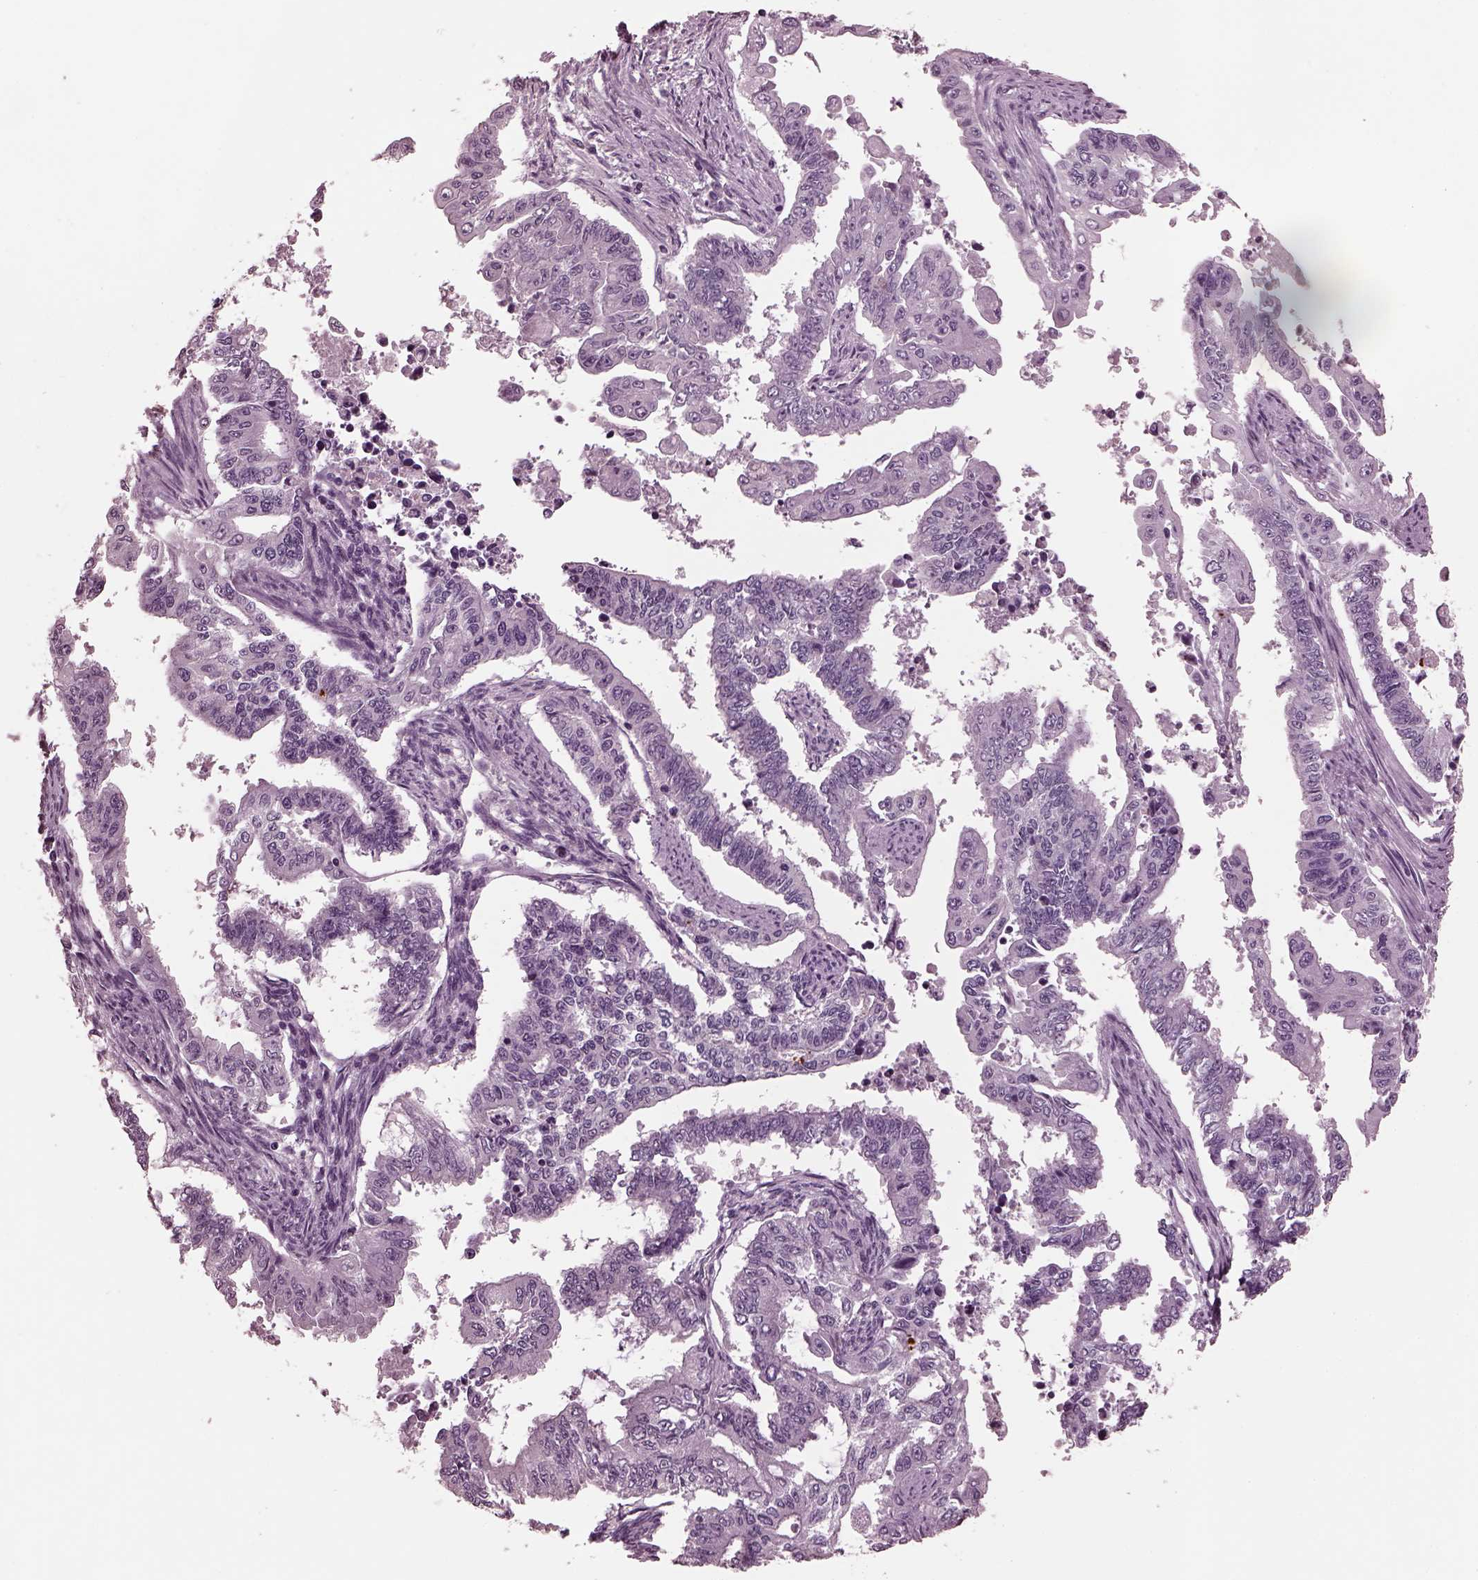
{"staining": {"intensity": "negative", "quantity": "none", "location": "none"}, "tissue": "endometrial cancer", "cell_type": "Tumor cells", "image_type": "cancer", "snomed": [{"axis": "morphology", "description": "Adenocarcinoma, NOS"}, {"axis": "topography", "description": "Uterus"}], "caption": "Endometrial cancer stained for a protein using immunohistochemistry reveals no expression tumor cells.", "gene": "MIB2", "patient": {"sex": "female", "age": 59}}